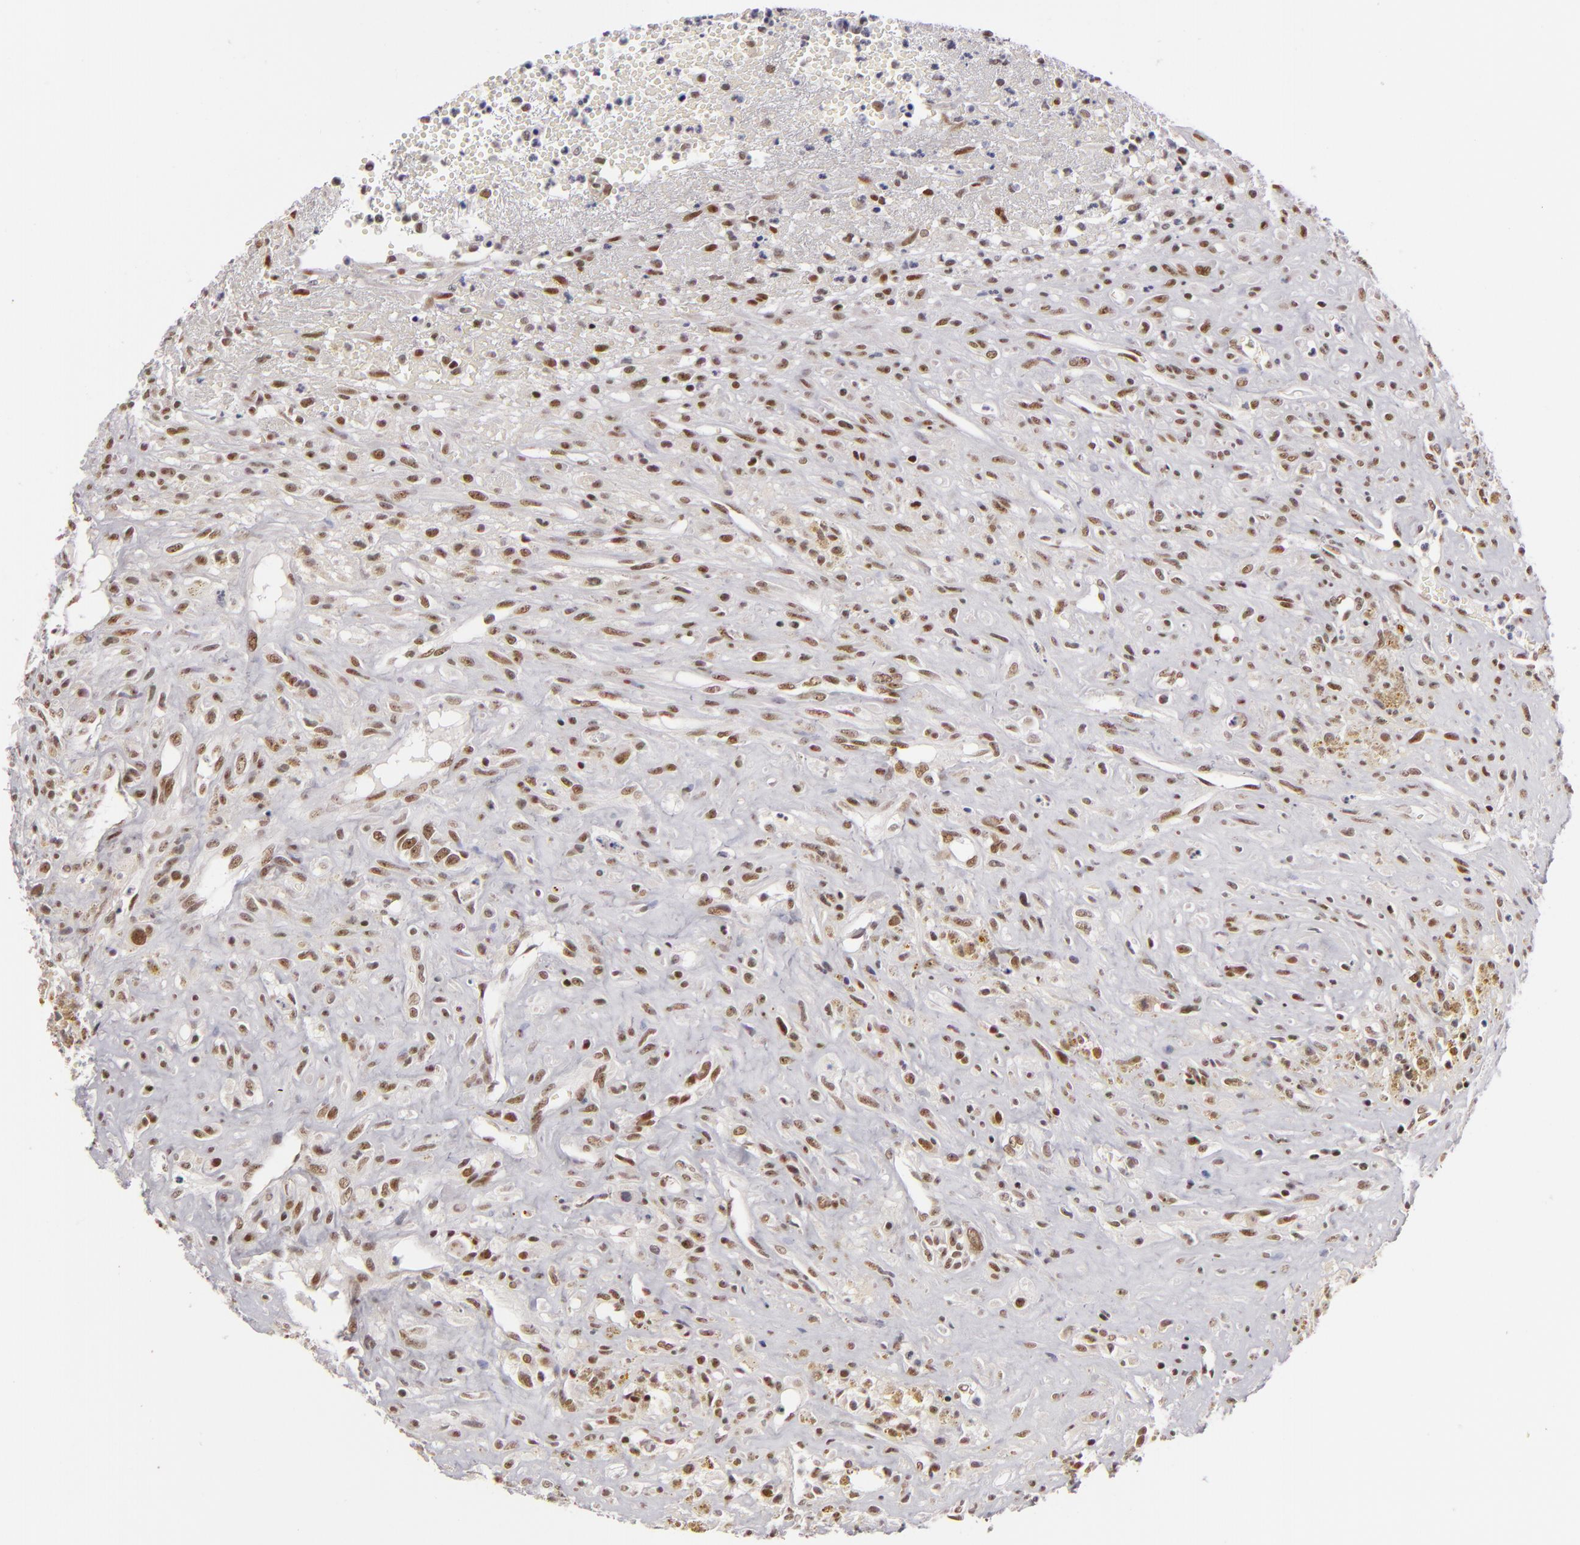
{"staining": {"intensity": "moderate", "quantity": ">75%", "location": "nuclear"}, "tissue": "glioma", "cell_type": "Tumor cells", "image_type": "cancer", "snomed": [{"axis": "morphology", "description": "Glioma, malignant, High grade"}, {"axis": "topography", "description": "Brain"}], "caption": "Human malignant high-grade glioma stained with a brown dye shows moderate nuclear positive positivity in approximately >75% of tumor cells.", "gene": "DAXX", "patient": {"sex": "male", "age": 66}}